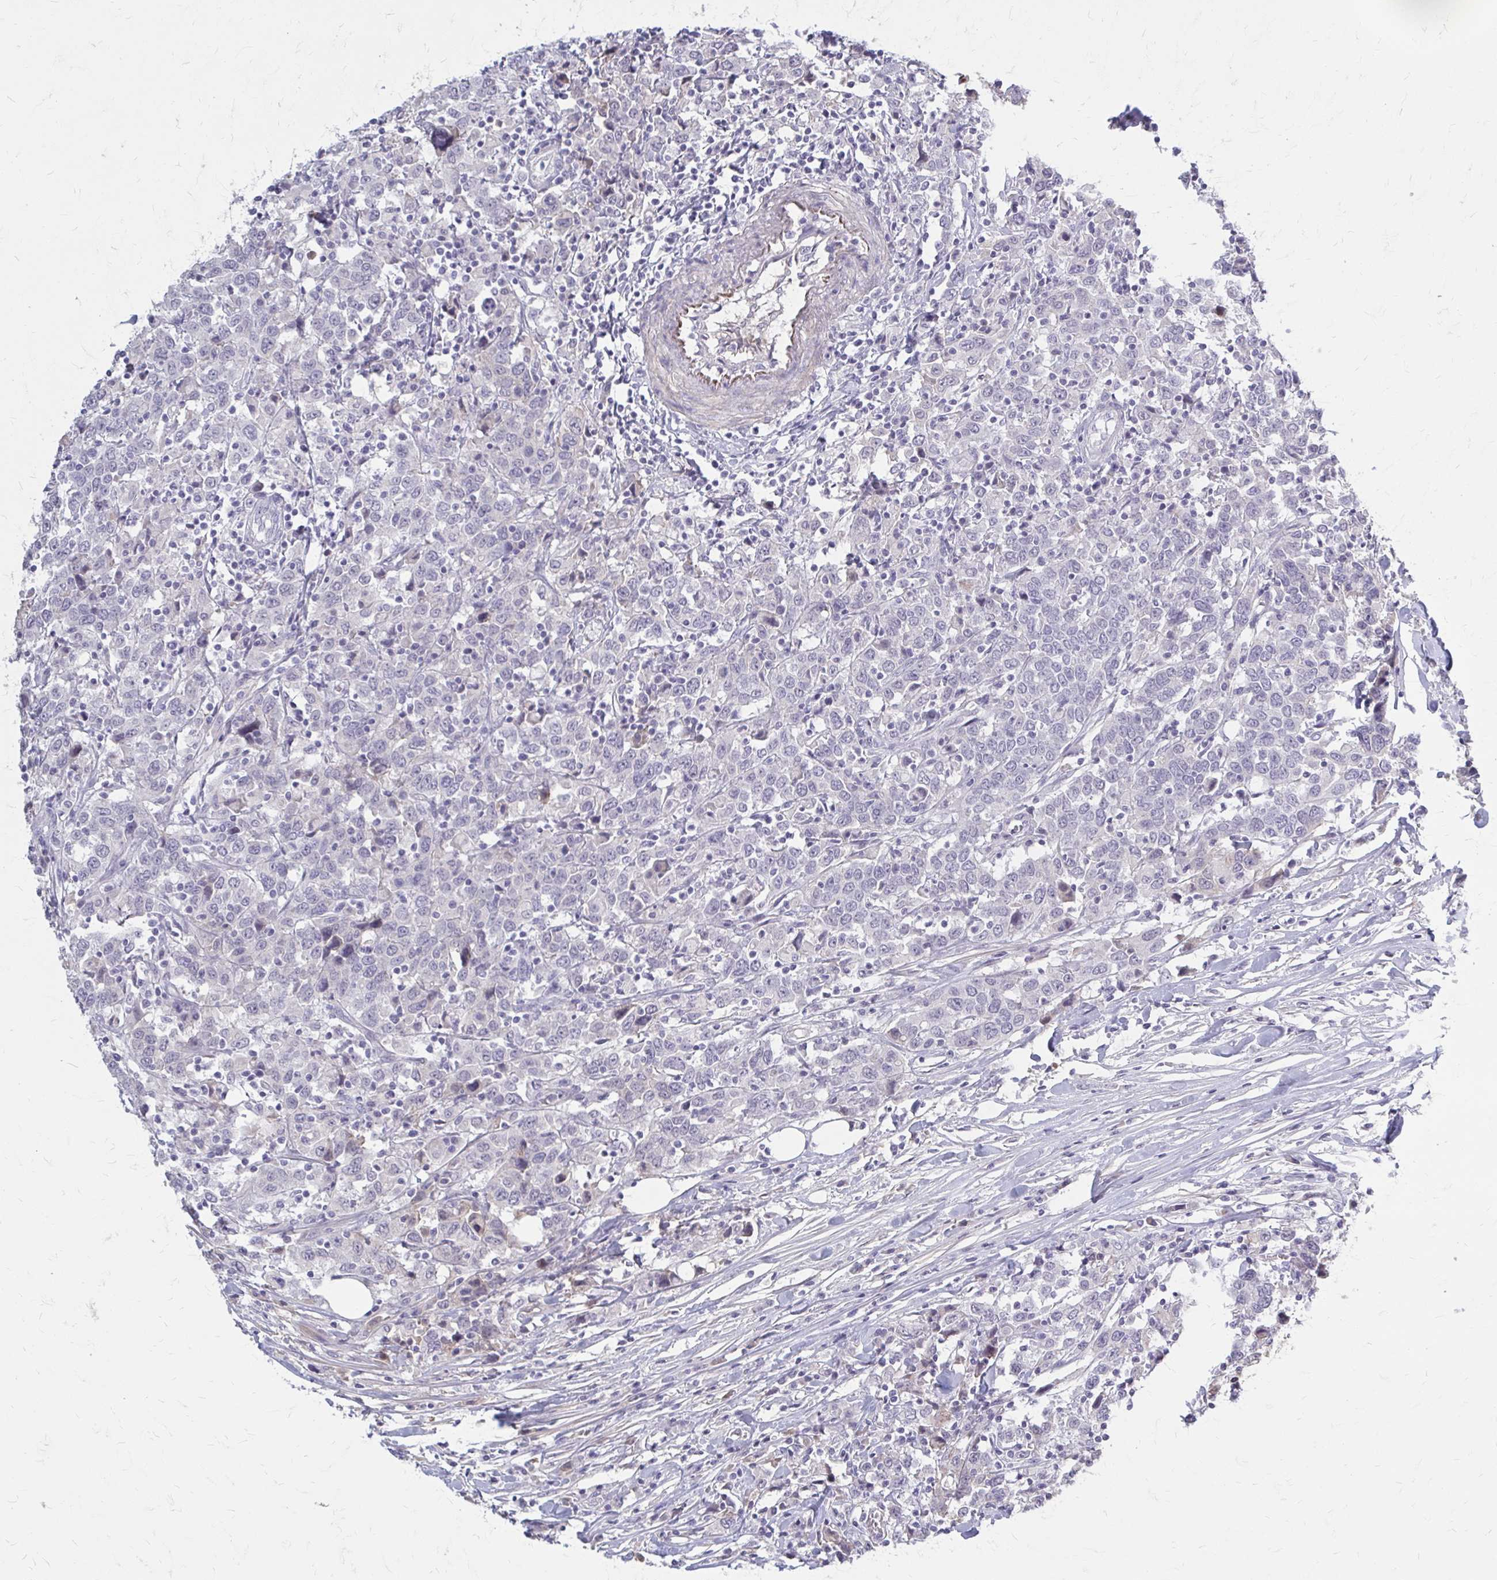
{"staining": {"intensity": "negative", "quantity": "none", "location": "none"}, "tissue": "urothelial cancer", "cell_type": "Tumor cells", "image_type": "cancer", "snomed": [{"axis": "morphology", "description": "Urothelial carcinoma, High grade"}, {"axis": "topography", "description": "Urinary bladder"}], "caption": "Immunohistochemical staining of urothelial carcinoma (high-grade) demonstrates no significant expression in tumor cells. The staining is performed using DAB brown chromogen with nuclei counter-stained in using hematoxylin.", "gene": "SERPIND1", "patient": {"sex": "male", "age": 61}}